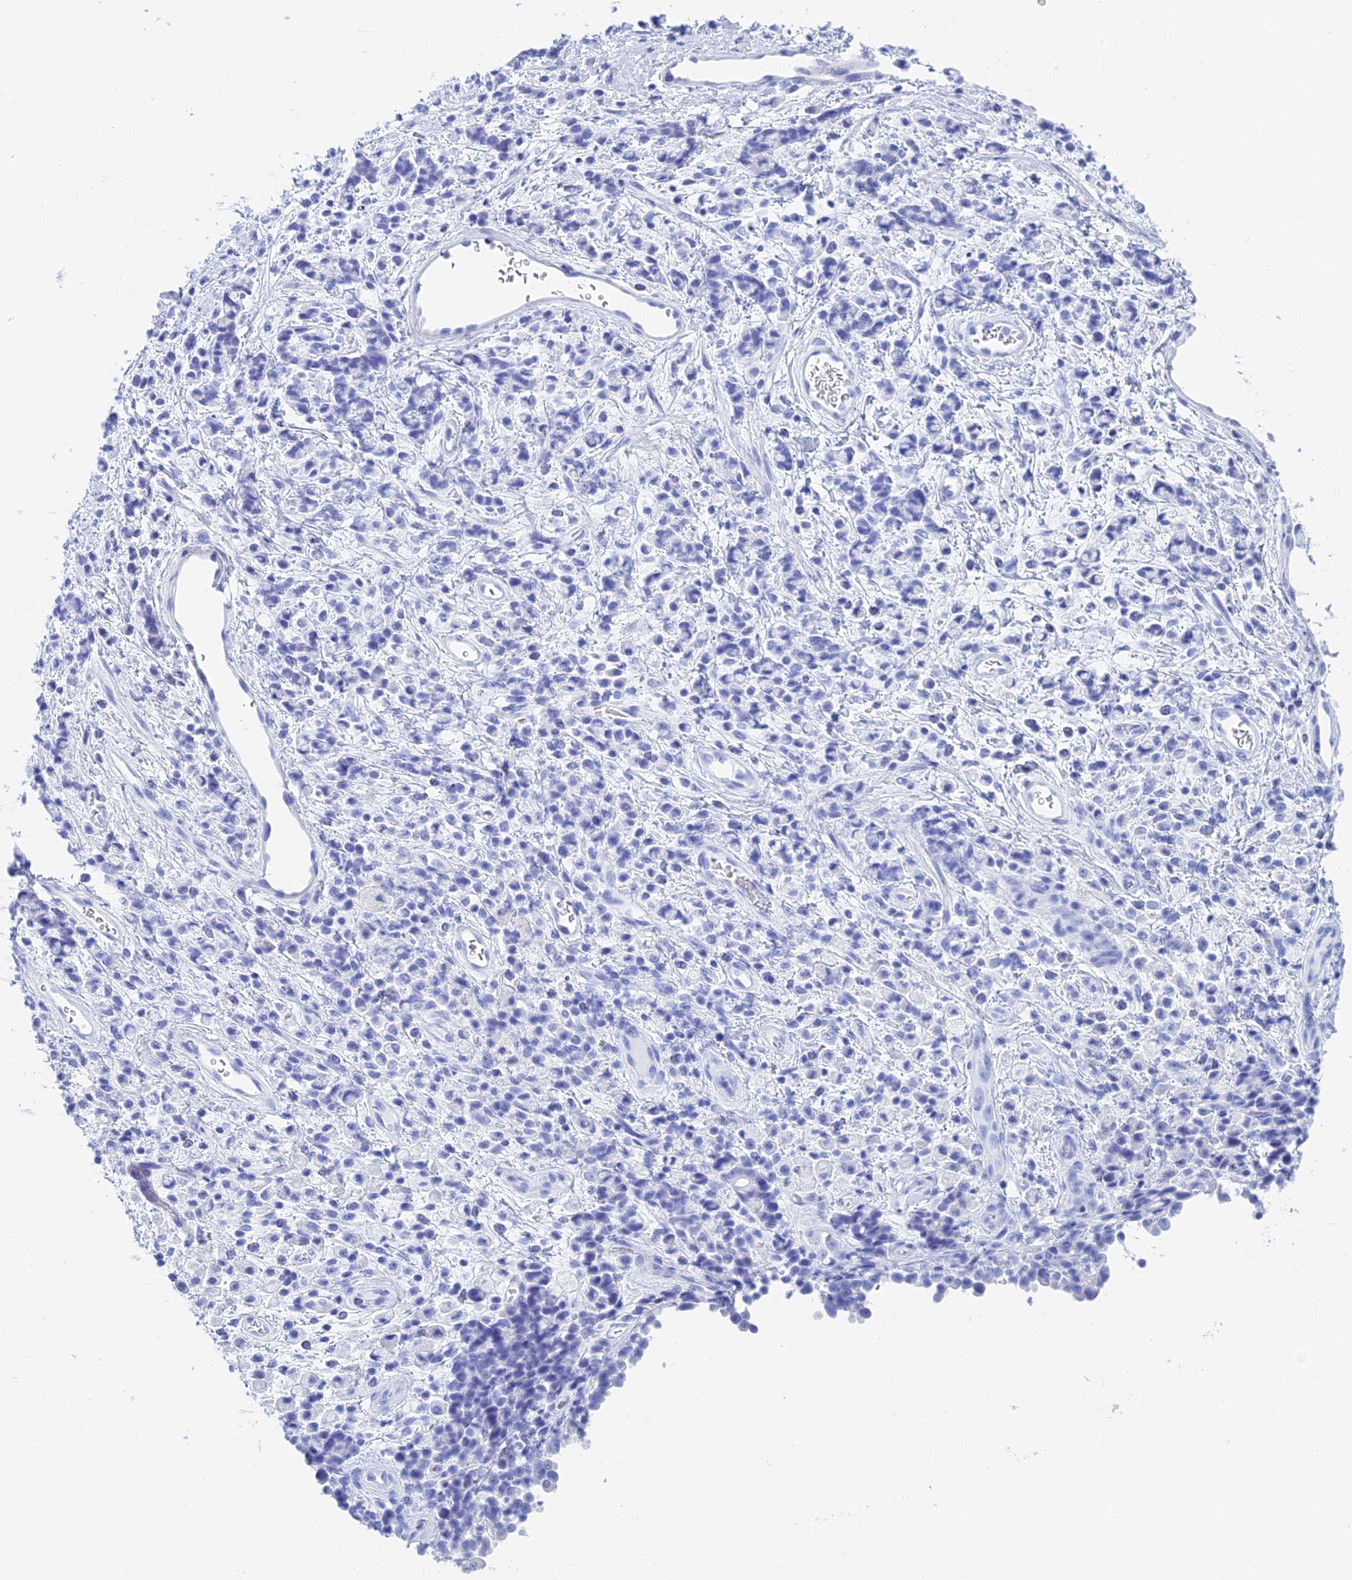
{"staining": {"intensity": "negative", "quantity": "none", "location": "none"}, "tissue": "stomach cancer", "cell_type": "Tumor cells", "image_type": "cancer", "snomed": [{"axis": "morphology", "description": "Adenocarcinoma, NOS"}, {"axis": "topography", "description": "Stomach"}], "caption": "DAB immunohistochemical staining of stomach adenocarcinoma displays no significant expression in tumor cells.", "gene": "TEX101", "patient": {"sex": "female", "age": 60}}